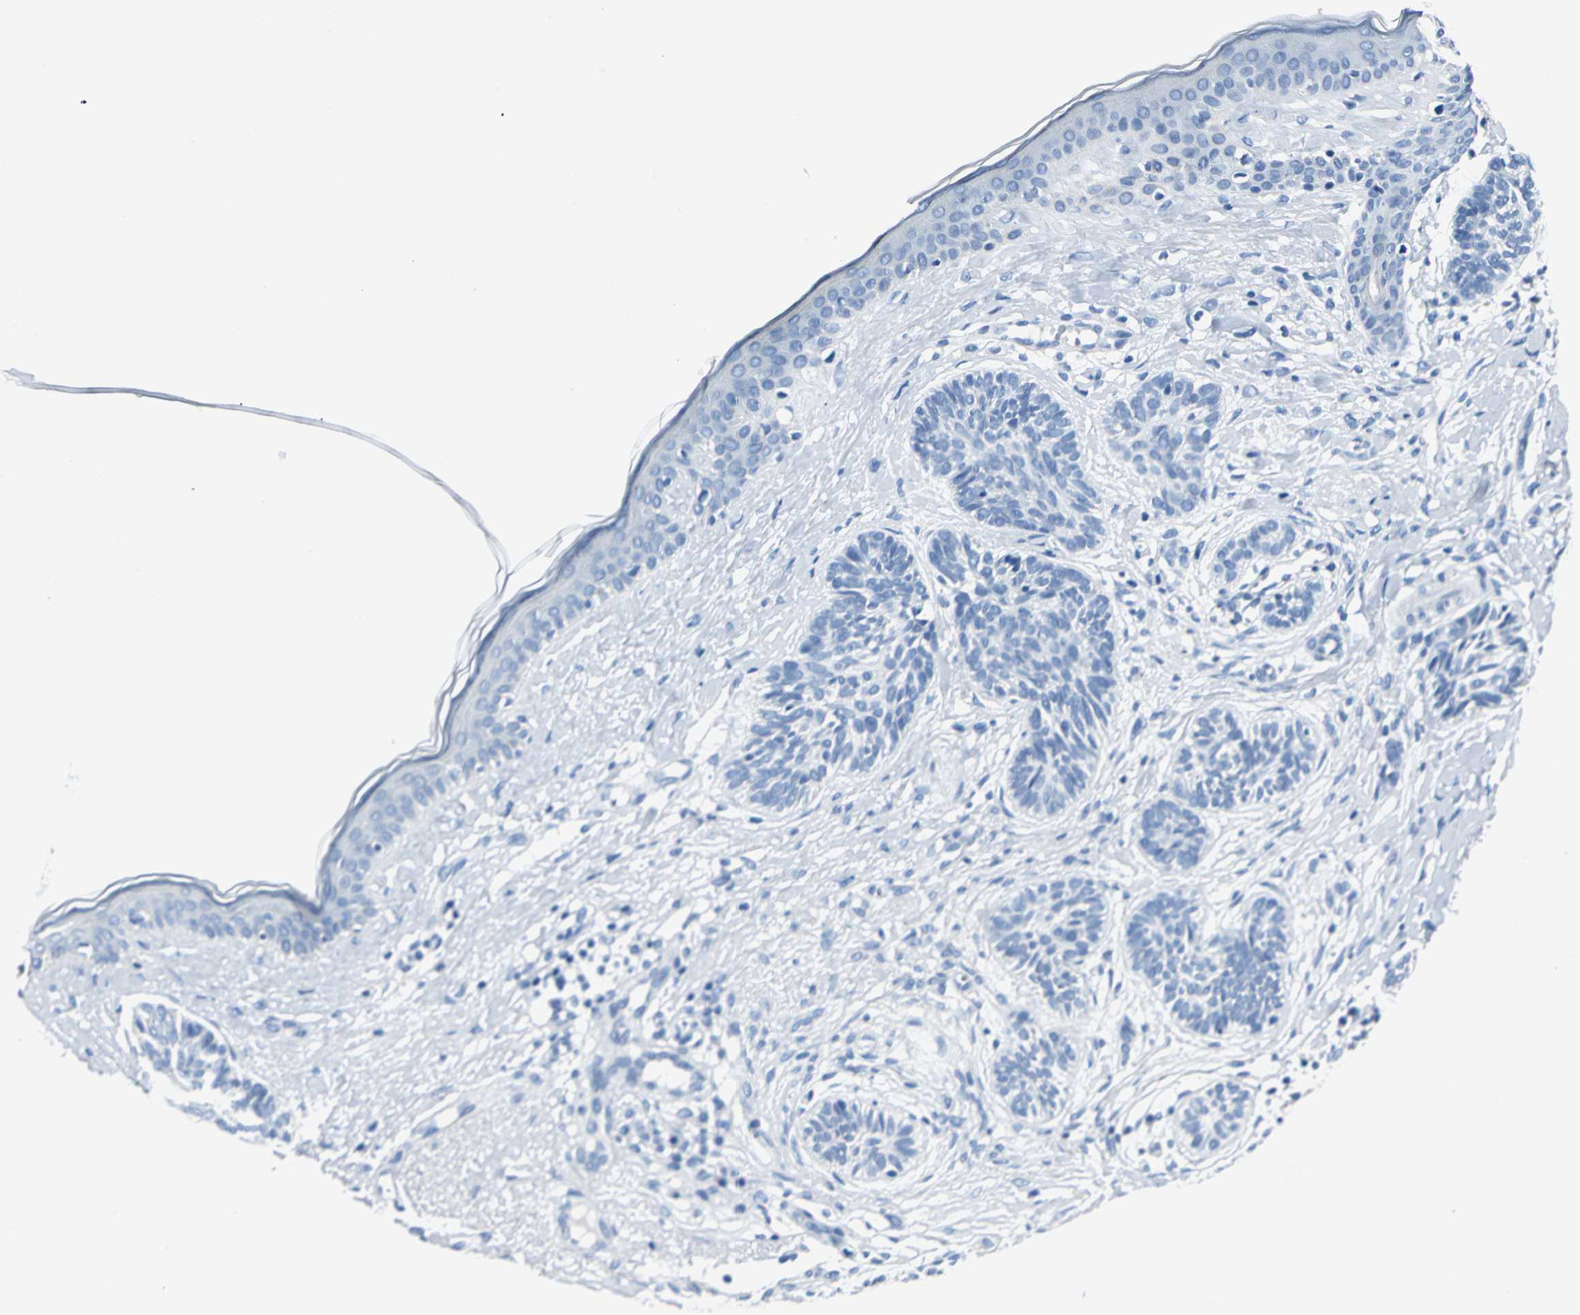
{"staining": {"intensity": "negative", "quantity": "none", "location": "none"}, "tissue": "skin cancer", "cell_type": "Tumor cells", "image_type": "cancer", "snomed": [{"axis": "morphology", "description": "Normal tissue, NOS"}, {"axis": "morphology", "description": "Basal cell carcinoma"}, {"axis": "topography", "description": "Skin"}], "caption": "Immunohistochemistry photomicrograph of skin cancer stained for a protein (brown), which reveals no positivity in tumor cells. (Stains: DAB (3,3'-diaminobenzidine) IHC with hematoxylin counter stain, Microscopy: brightfield microscopy at high magnification).", "gene": "RIPOR1", "patient": {"sex": "male", "age": 63}}